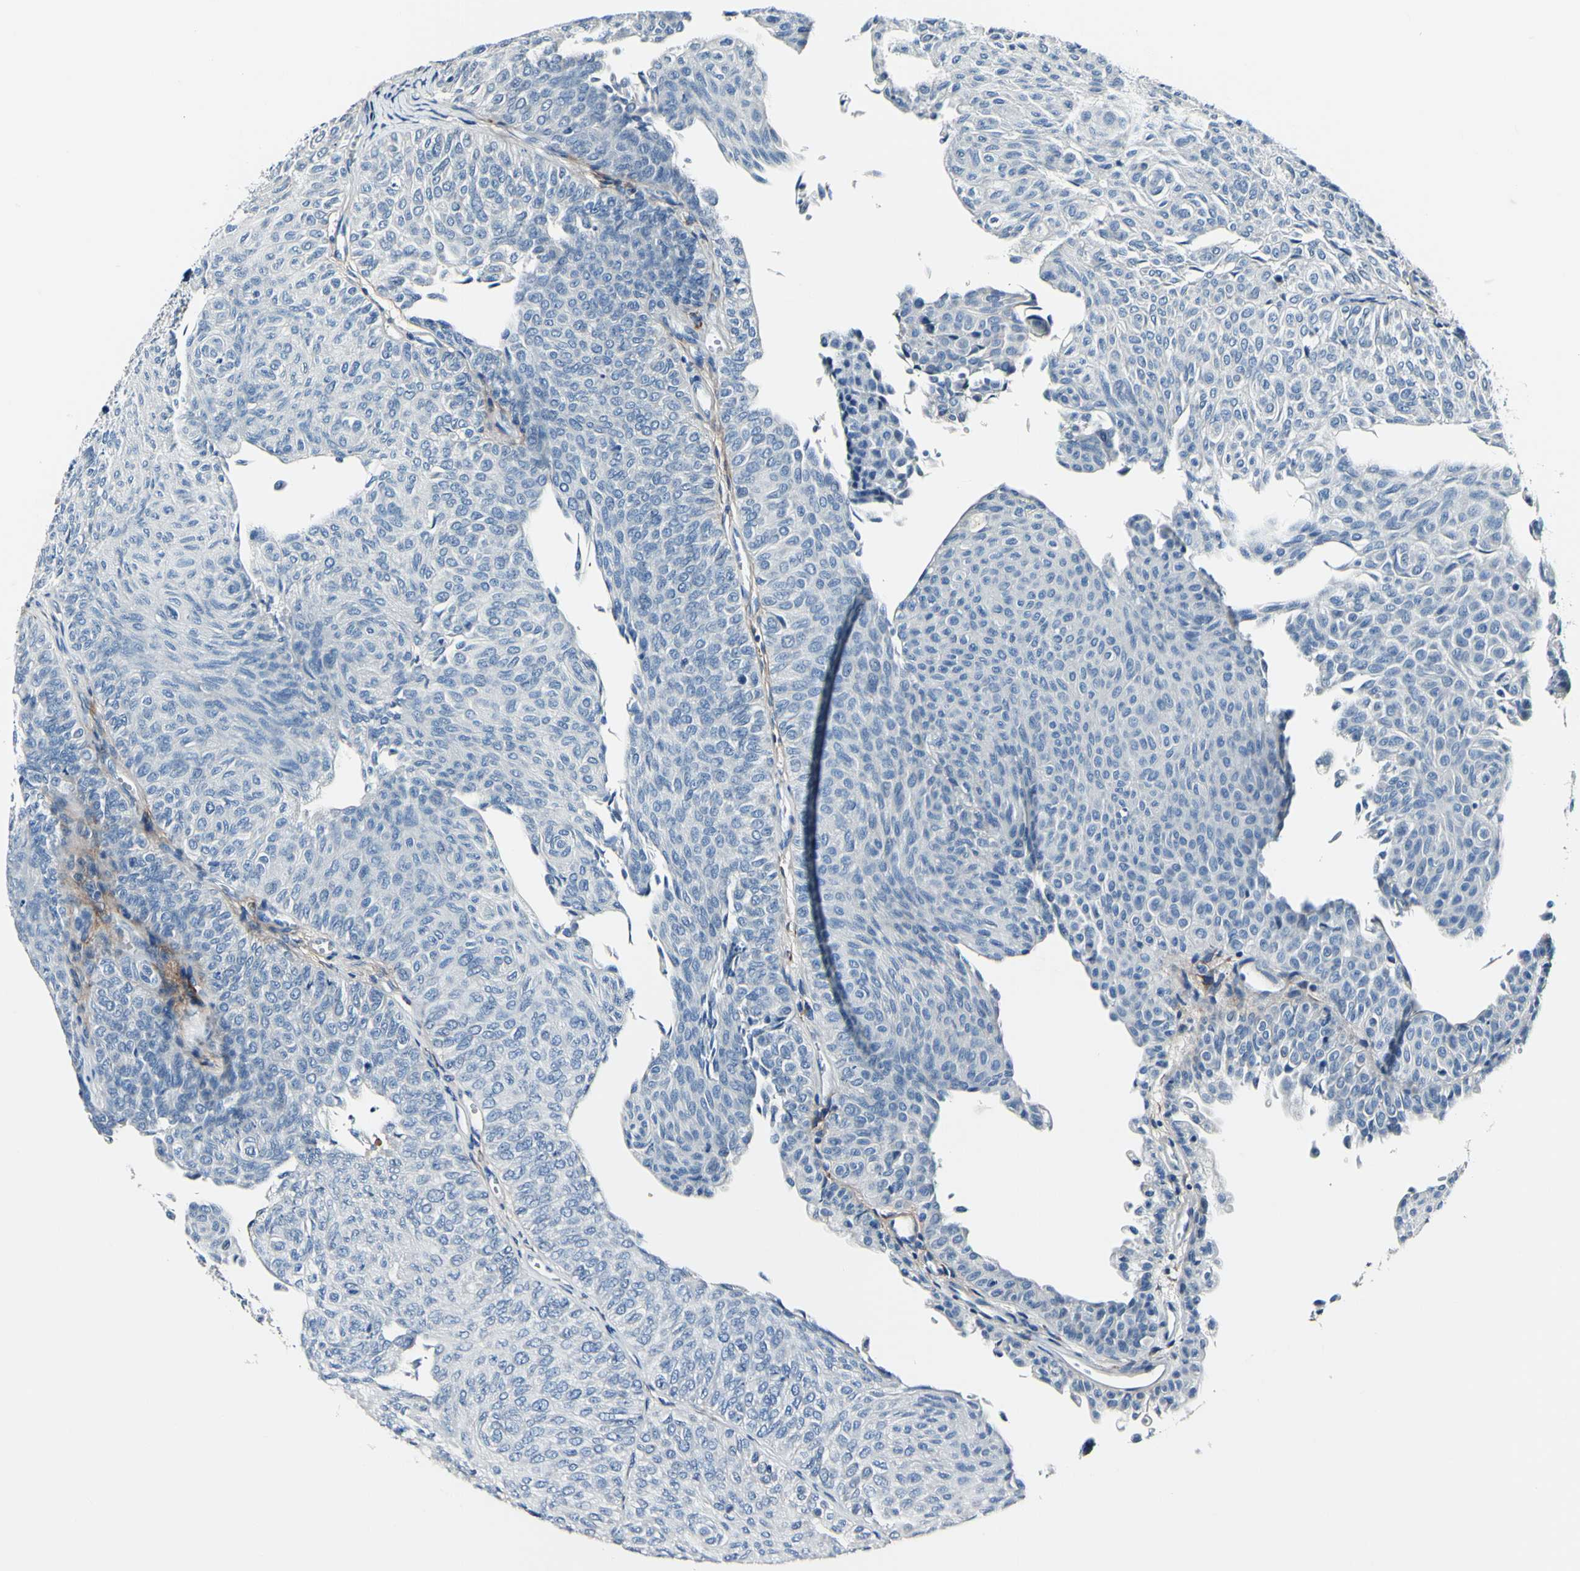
{"staining": {"intensity": "negative", "quantity": "none", "location": "none"}, "tissue": "urothelial cancer", "cell_type": "Tumor cells", "image_type": "cancer", "snomed": [{"axis": "morphology", "description": "Urothelial carcinoma, Low grade"}, {"axis": "topography", "description": "Urinary bladder"}], "caption": "Histopathology image shows no significant protein expression in tumor cells of urothelial cancer.", "gene": "COL6A3", "patient": {"sex": "male", "age": 78}}